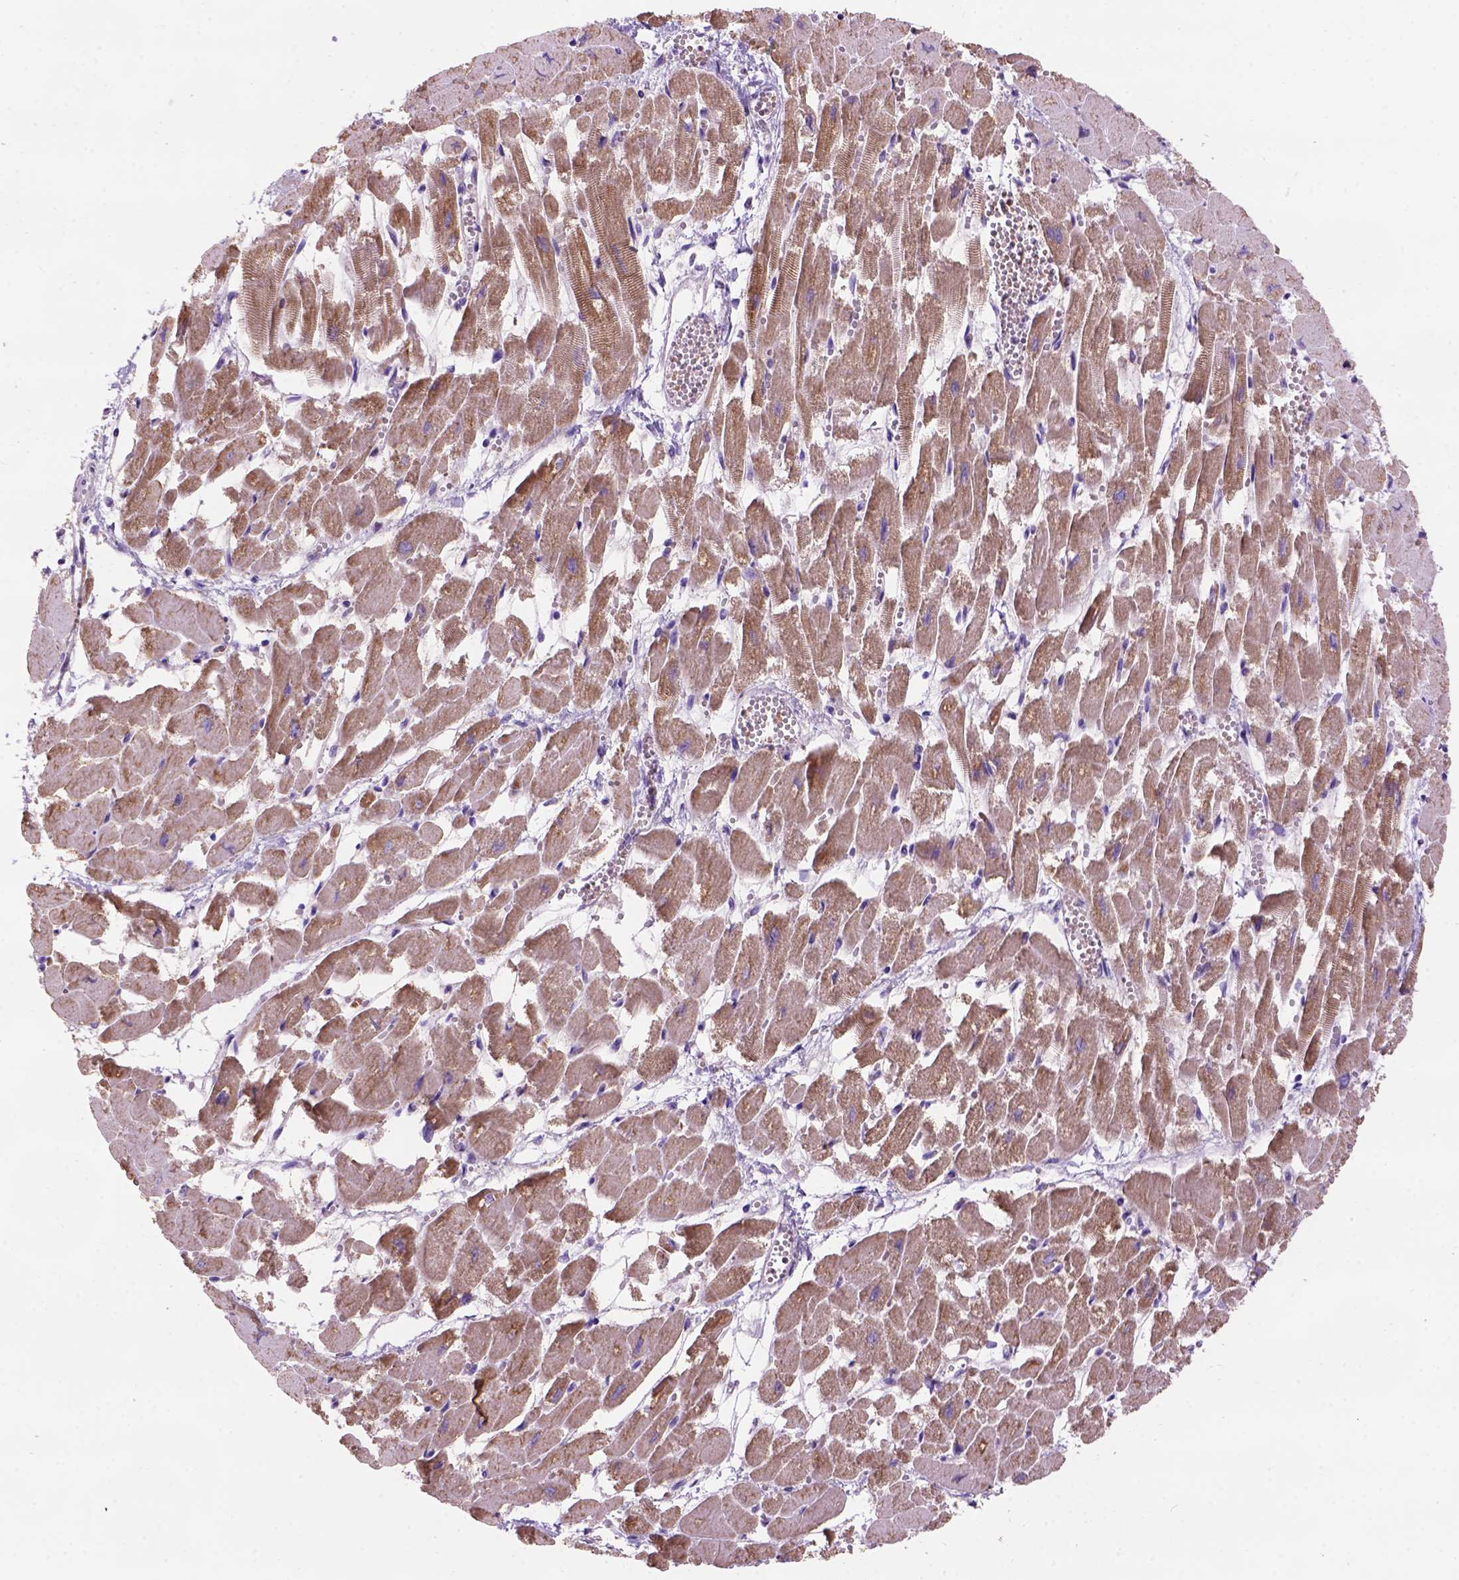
{"staining": {"intensity": "moderate", "quantity": ">75%", "location": "cytoplasmic/membranous"}, "tissue": "heart muscle", "cell_type": "Cardiomyocytes", "image_type": "normal", "snomed": [{"axis": "morphology", "description": "Normal tissue, NOS"}, {"axis": "topography", "description": "Heart"}], "caption": "This micrograph exhibits benign heart muscle stained with IHC to label a protein in brown. The cytoplasmic/membranous of cardiomyocytes show moderate positivity for the protein. Nuclei are counter-stained blue.", "gene": "L2HGDH", "patient": {"sex": "female", "age": 52}}